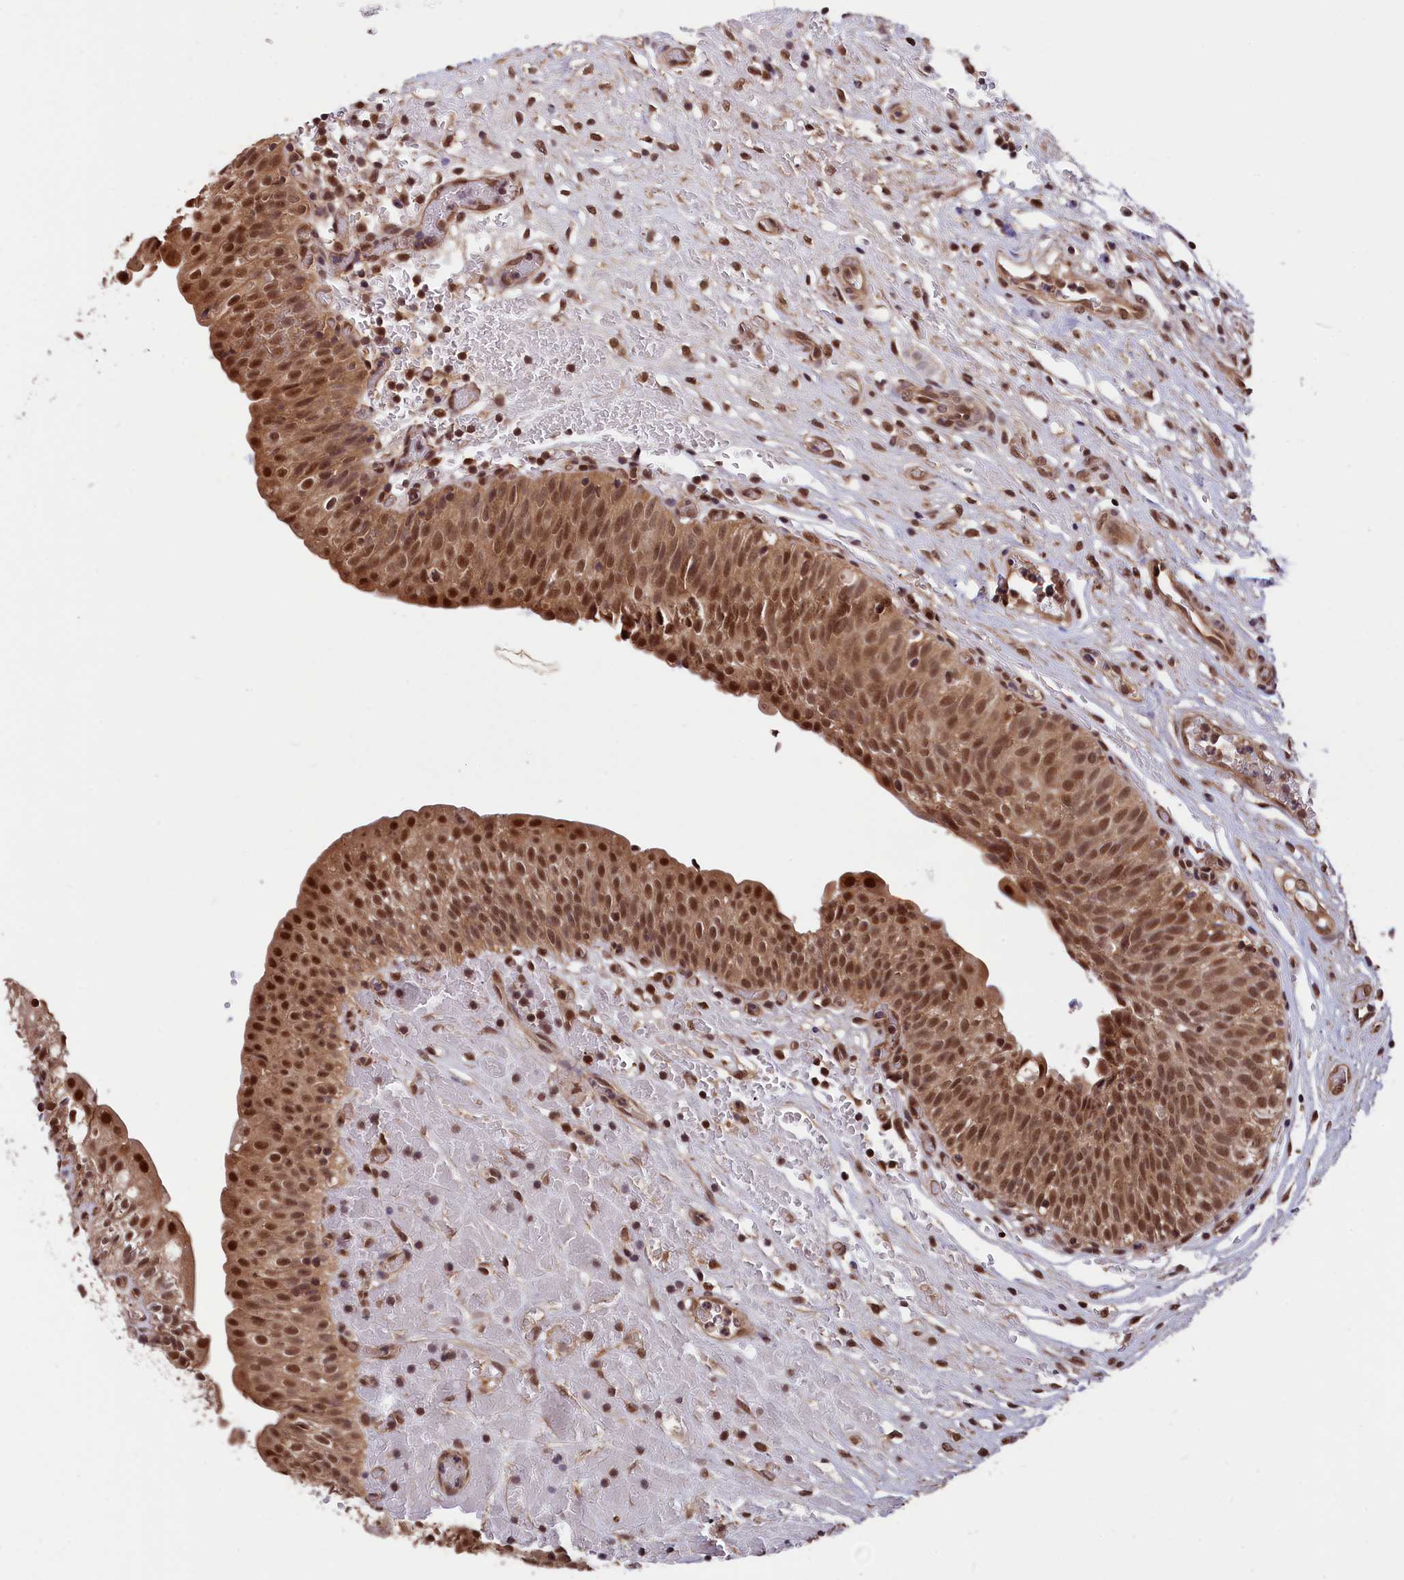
{"staining": {"intensity": "moderate", "quantity": ">75%", "location": "cytoplasmic/membranous,nuclear"}, "tissue": "urinary bladder", "cell_type": "Urothelial cells", "image_type": "normal", "snomed": [{"axis": "morphology", "description": "Normal tissue, NOS"}, {"axis": "topography", "description": "Urinary bladder"}], "caption": "Urothelial cells display medium levels of moderate cytoplasmic/membranous,nuclear positivity in approximately >75% of cells in unremarkable urinary bladder. Nuclei are stained in blue.", "gene": "ADRM1", "patient": {"sex": "male", "age": 55}}